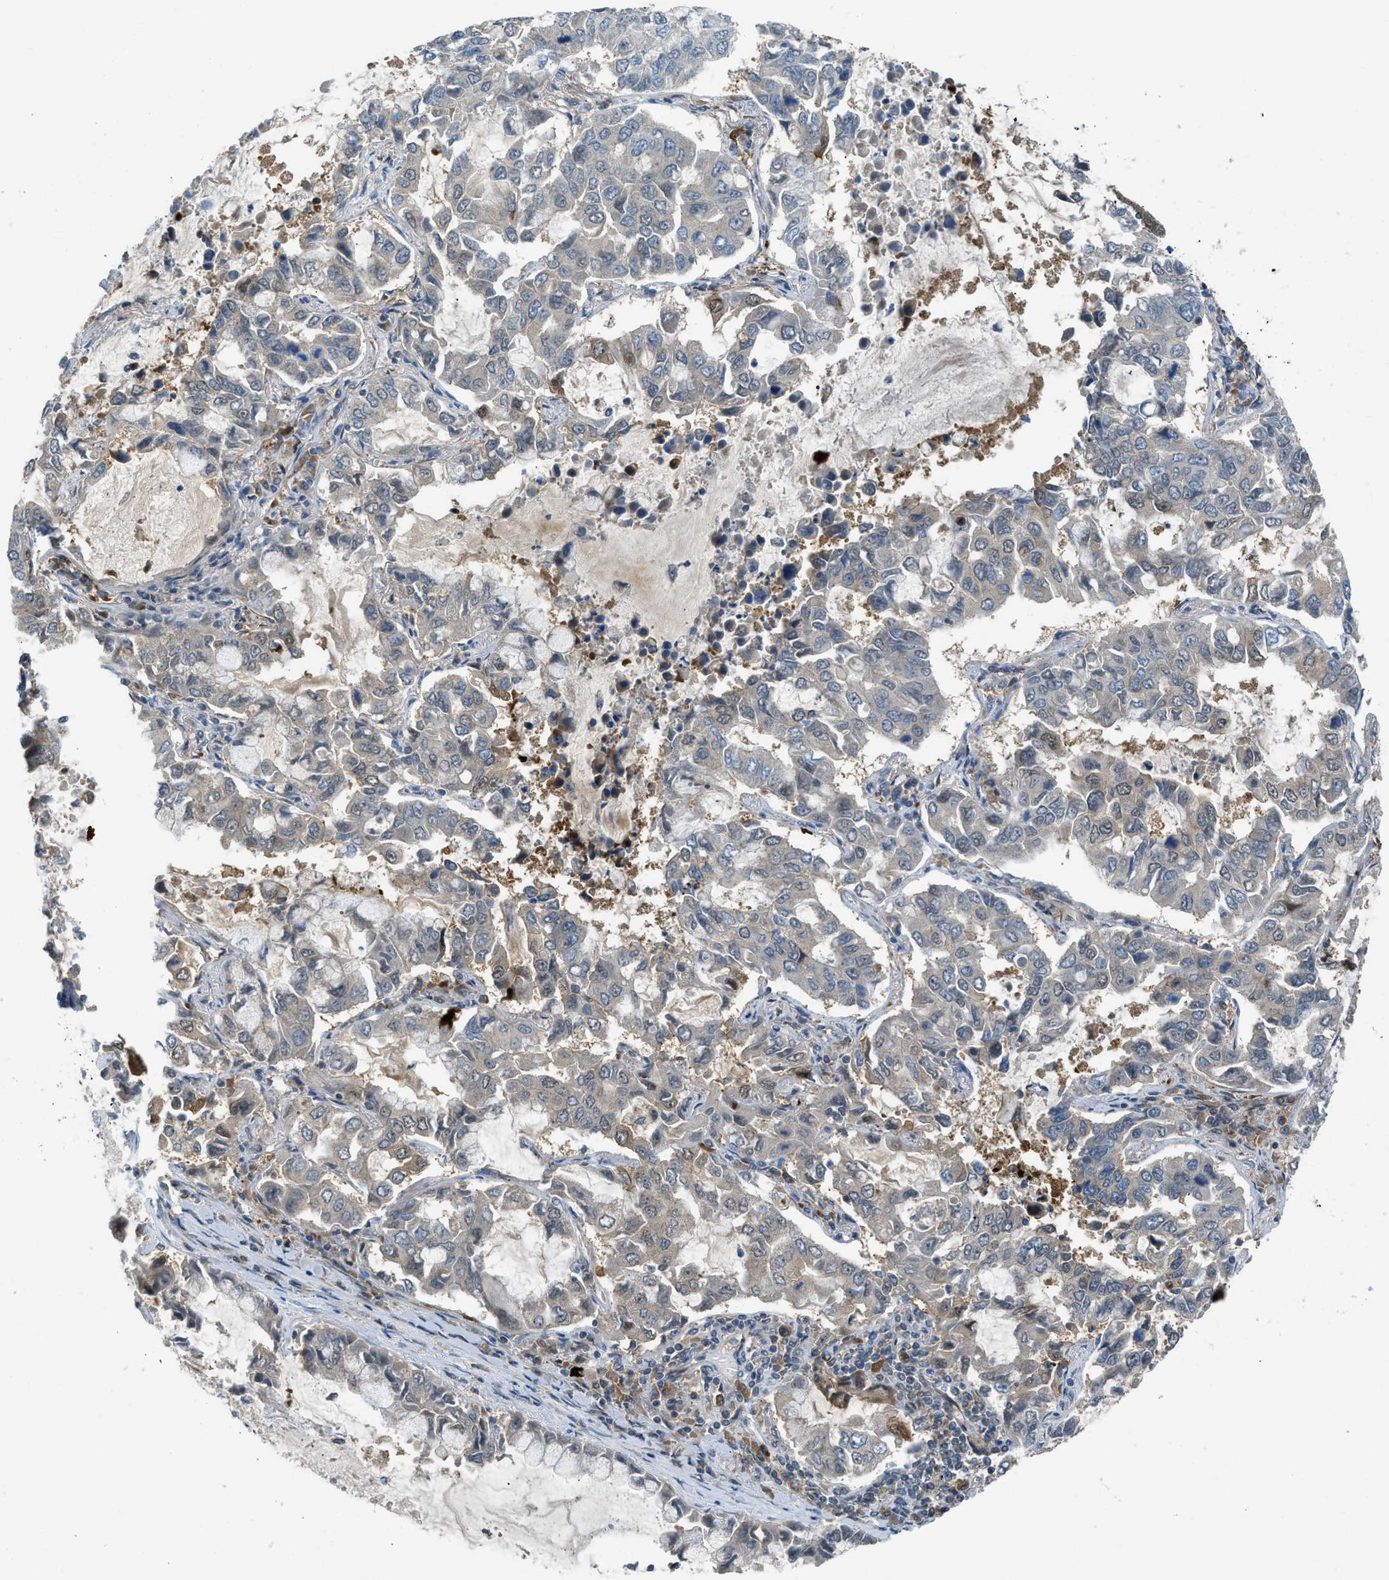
{"staining": {"intensity": "weak", "quantity": "<25%", "location": "cytoplasmic/membranous"}, "tissue": "lung cancer", "cell_type": "Tumor cells", "image_type": "cancer", "snomed": [{"axis": "morphology", "description": "Adenocarcinoma, NOS"}, {"axis": "topography", "description": "Lung"}], "caption": "This is a micrograph of immunohistochemistry (IHC) staining of adenocarcinoma (lung), which shows no positivity in tumor cells.", "gene": "SESN2", "patient": {"sex": "male", "age": 64}}